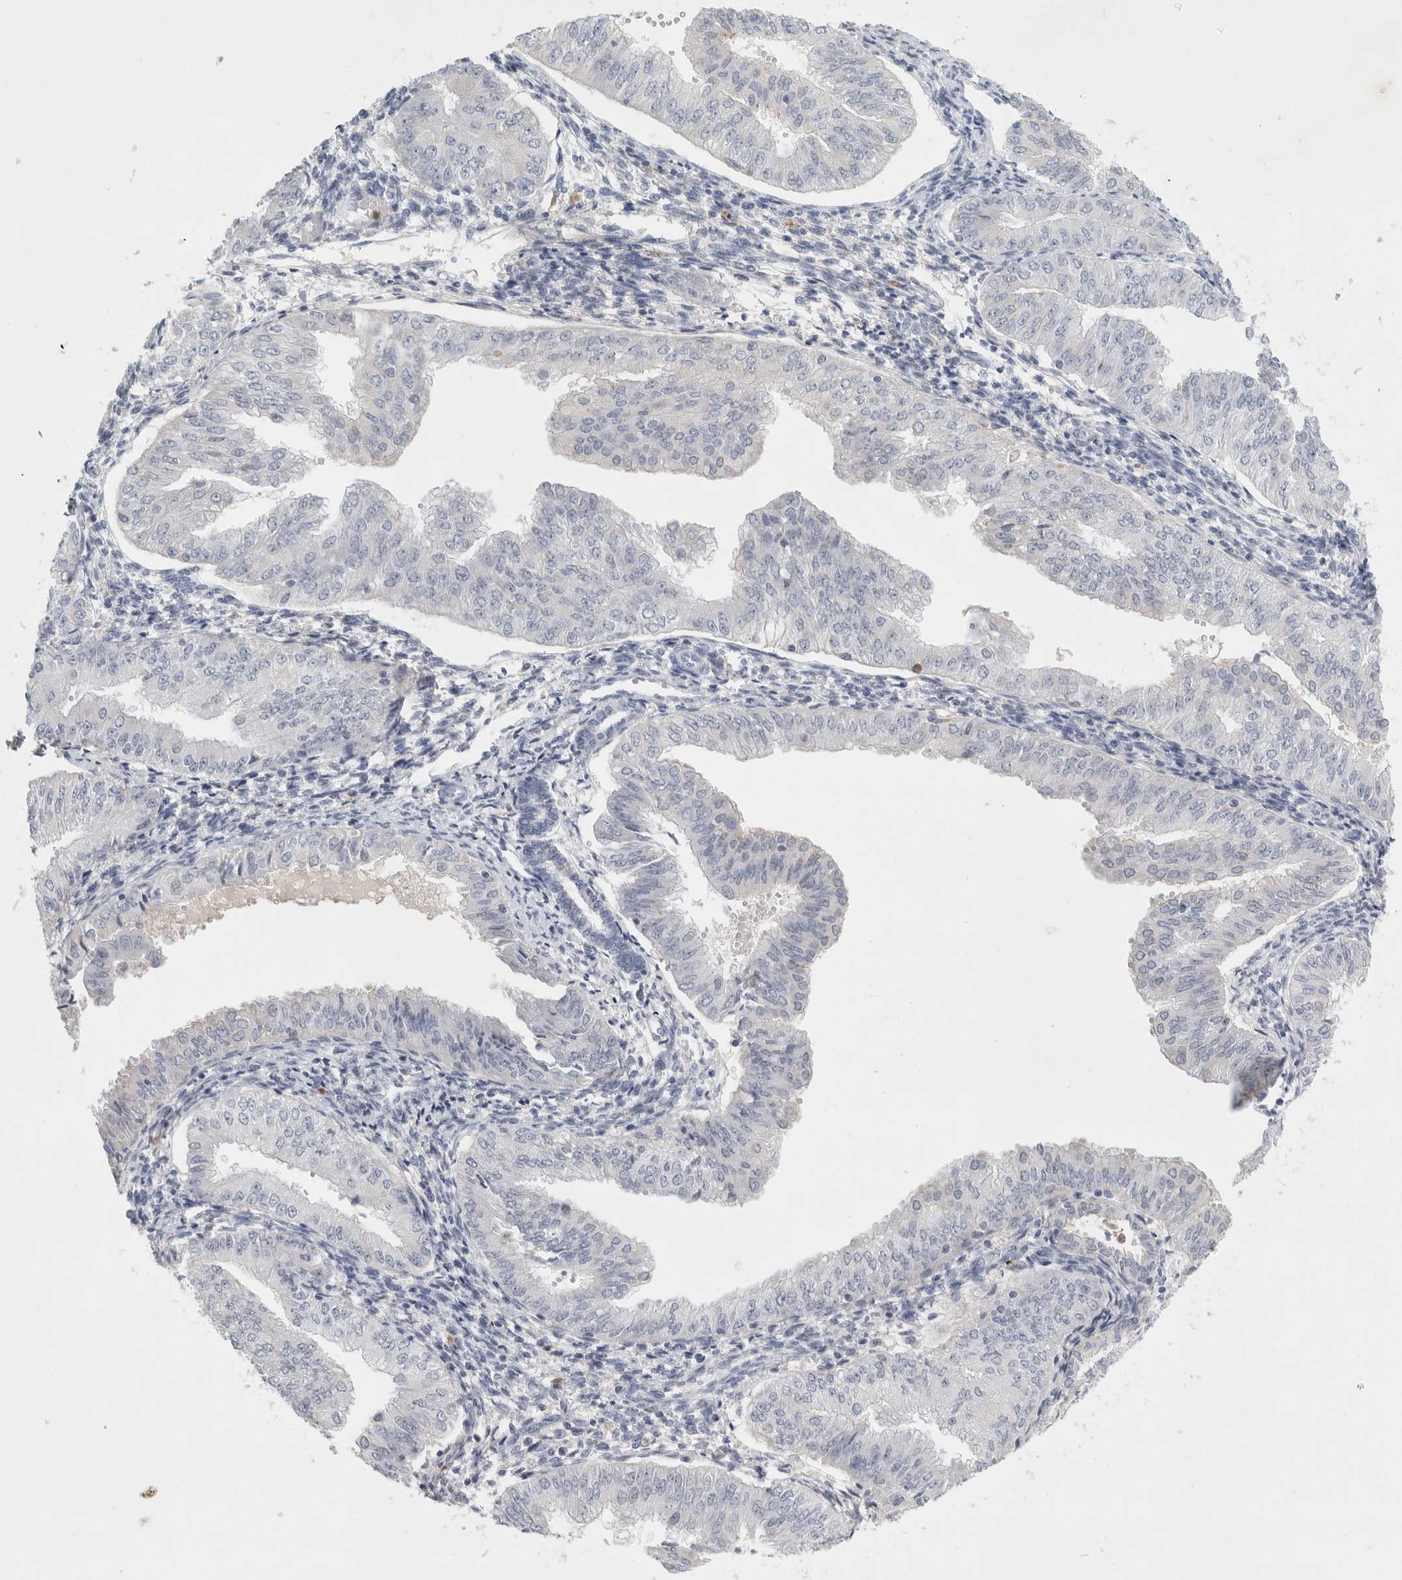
{"staining": {"intensity": "negative", "quantity": "none", "location": "none"}, "tissue": "endometrial cancer", "cell_type": "Tumor cells", "image_type": "cancer", "snomed": [{"axis": "morphology", "description": "Normal tissue, NOS"}, {"axis": "morphology", "description": "Adenocarcinoma, NOS"}, {"axis": "topography", "description": "Endometrium"}], "caption": "The histopathology image reveals no staining of tumor cells in endometrial adenocarcinoma.", "gene": "FGL2", "patient": {"sex": "female", "age": 53}}